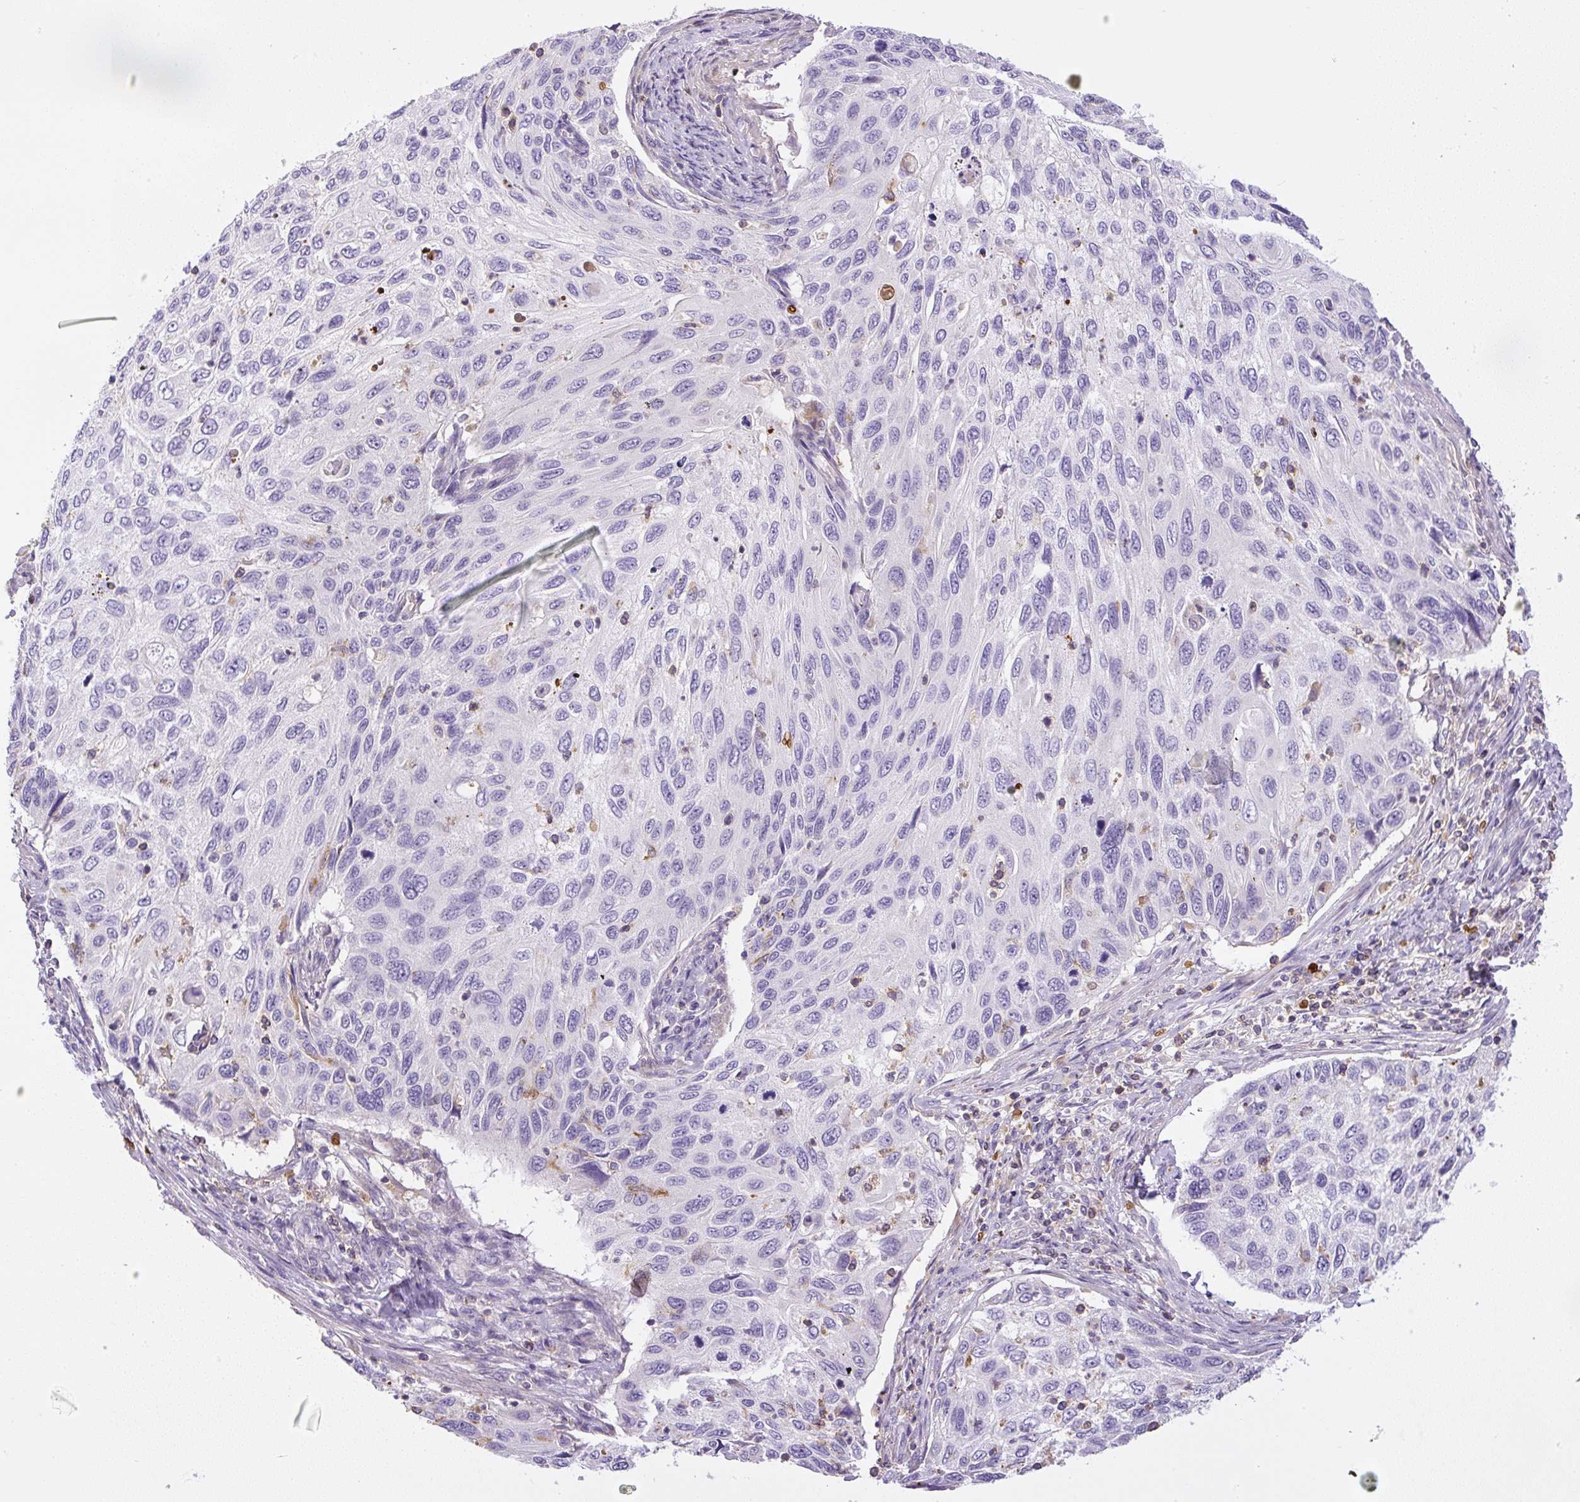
{"staining": {"intensity": "negative", "quantity": "none", "location": "none"}, "tissue": "cervical cancer", "cell_type": "Tumor cells", "image_type": "cancer", "snomed": [{"axis": "morphology", "description": "Squamous cell carcinoma, NOS"}, {"axis": "topography", "description": "Cervix"}], "caption": "Cervical cancer was stained to show a protein in brown. There is no significant staining in tumor cells.", "gene": "PIP5KL1", "patient": {"sex": "female", "age": 70}}